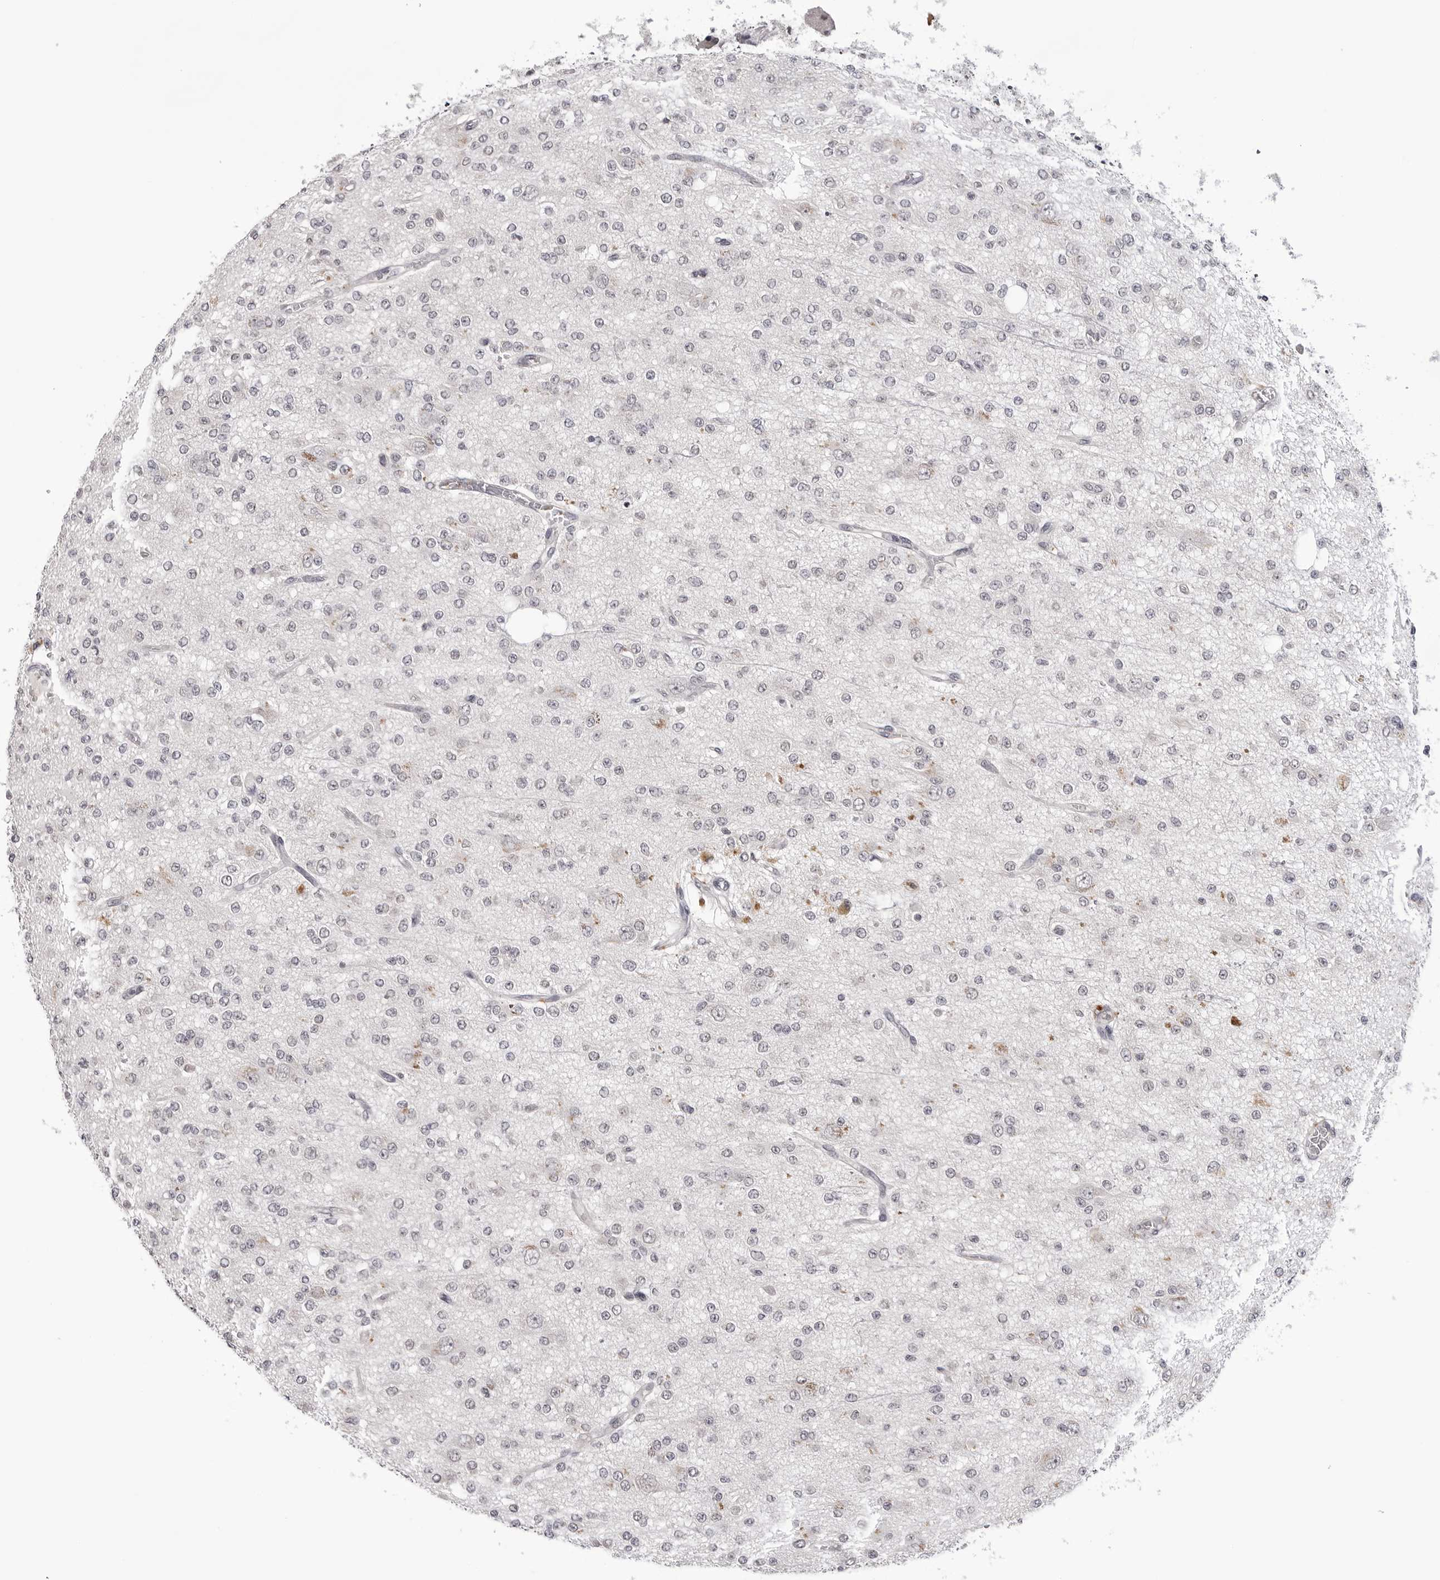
{"staining": {"intensity": "negative", "quantity": "none", "location": "none"}, "tissue": "glioma", "cell_type": "Tumor cells", "image_type": "cancer", "snomed": [{"axis": "morphology", "description": "Glioma, malignant, Low grade"}, {"axis": "topography", "description": "Brain"}], "caption": "This photomicrograph is of glioma stained with IHC to label a protein in brown with the nuclei are counter-stained blue. There is no expression in tumor cells.", "gene": "CDK20", "patient": {"sex": "male", "age": 38}}